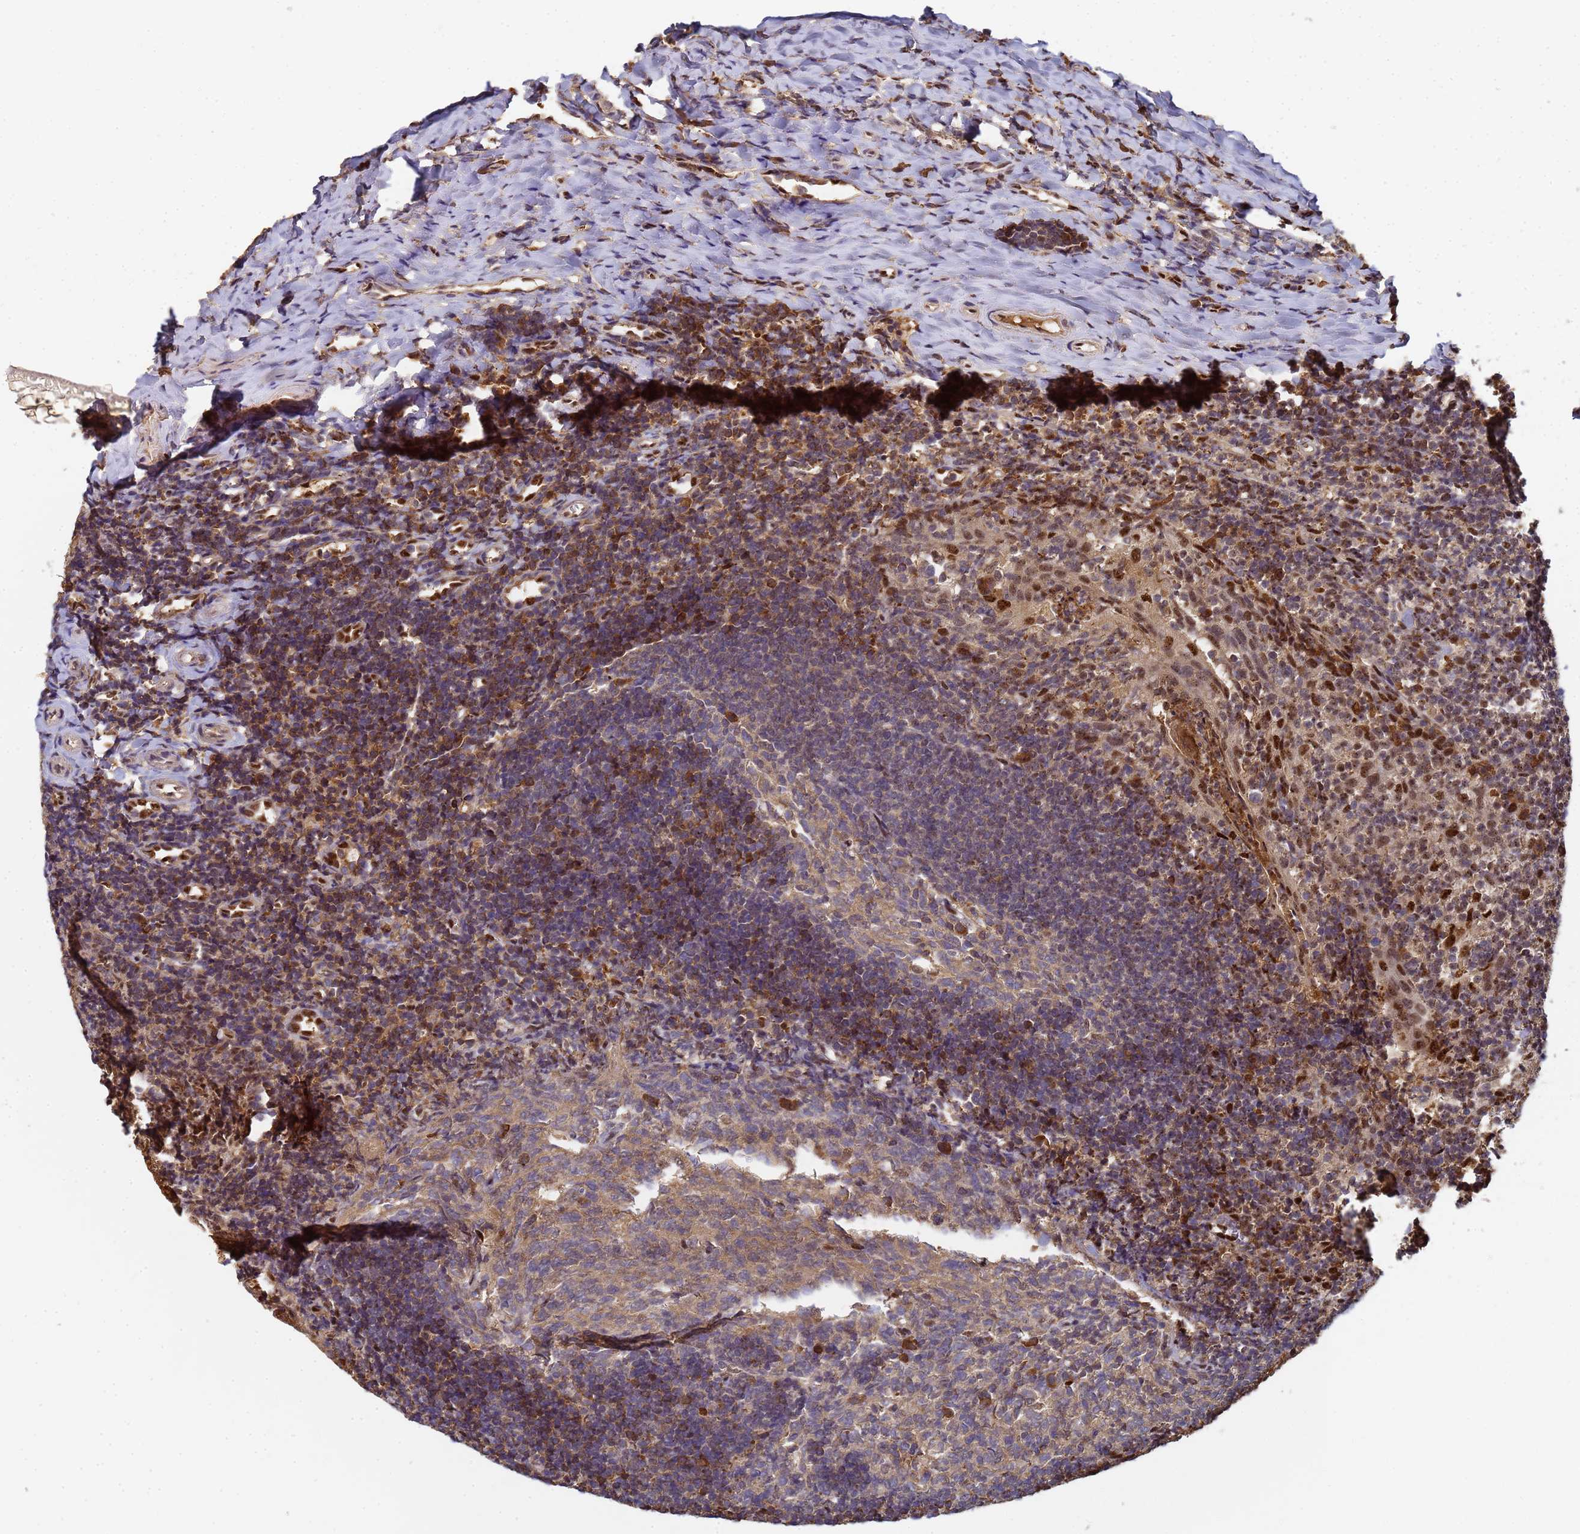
{"staining": {"intensity": "weak", "quantity": ">75%", "location": "cytoplasmic/membranous,nuclear"}, "tissue": "tonsil", "cell_type": "Germinal center cells", "image_type": "normal", "snomed": [{"axis": "morphology", "description": "Normal tissue, NOS"}, {"axis": "topography", "description": "Tonsil"}], "caption": "Brown immunohistochemical staining in normal tonsil displays weak cytoplasmic/membranous,nuclear positivity in about >75% of germinal center cells.", "gene": "SECISBP2", "patient": {"sex": "female", "age": 10}}